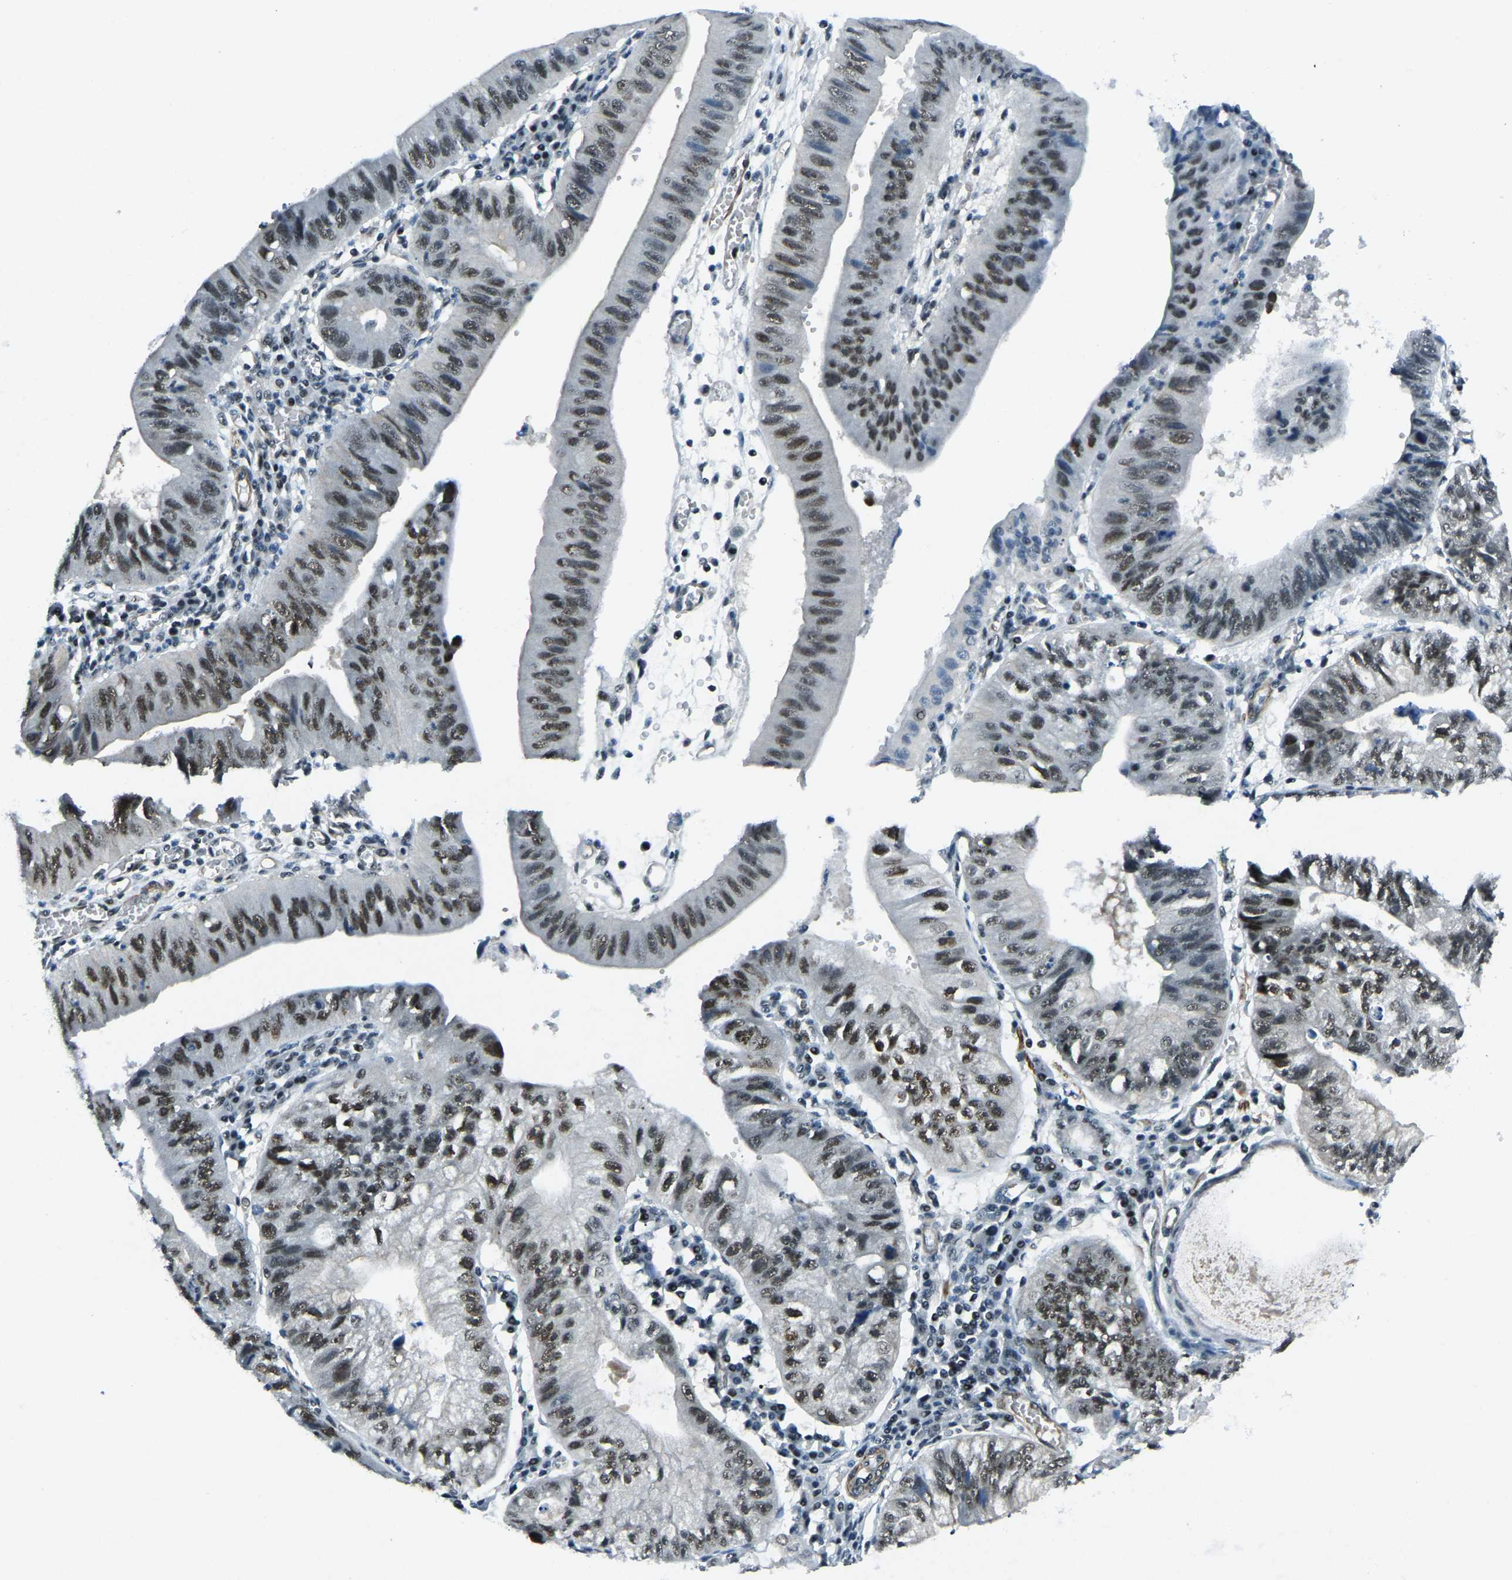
{"staining": {"intensity": "moderate", "quantity": ">75%", "location": "nuclear"}, "tissue": "stomach cancer", "cell_type": "Tumor cells", "image_type": "cancer", "snomed": [{"axis": "morphology", "description": "Adenocarcinoma, NOS"}, {"axis": "topography", "description": "Stomach"}], "caption": "This is an image of IHC staining of stomach adenocarcinoma, which shows moderate positivity in the nuclear of tumor cells.", "gene": "PRCC", "patient": {"sex": "male", "age": 59}}